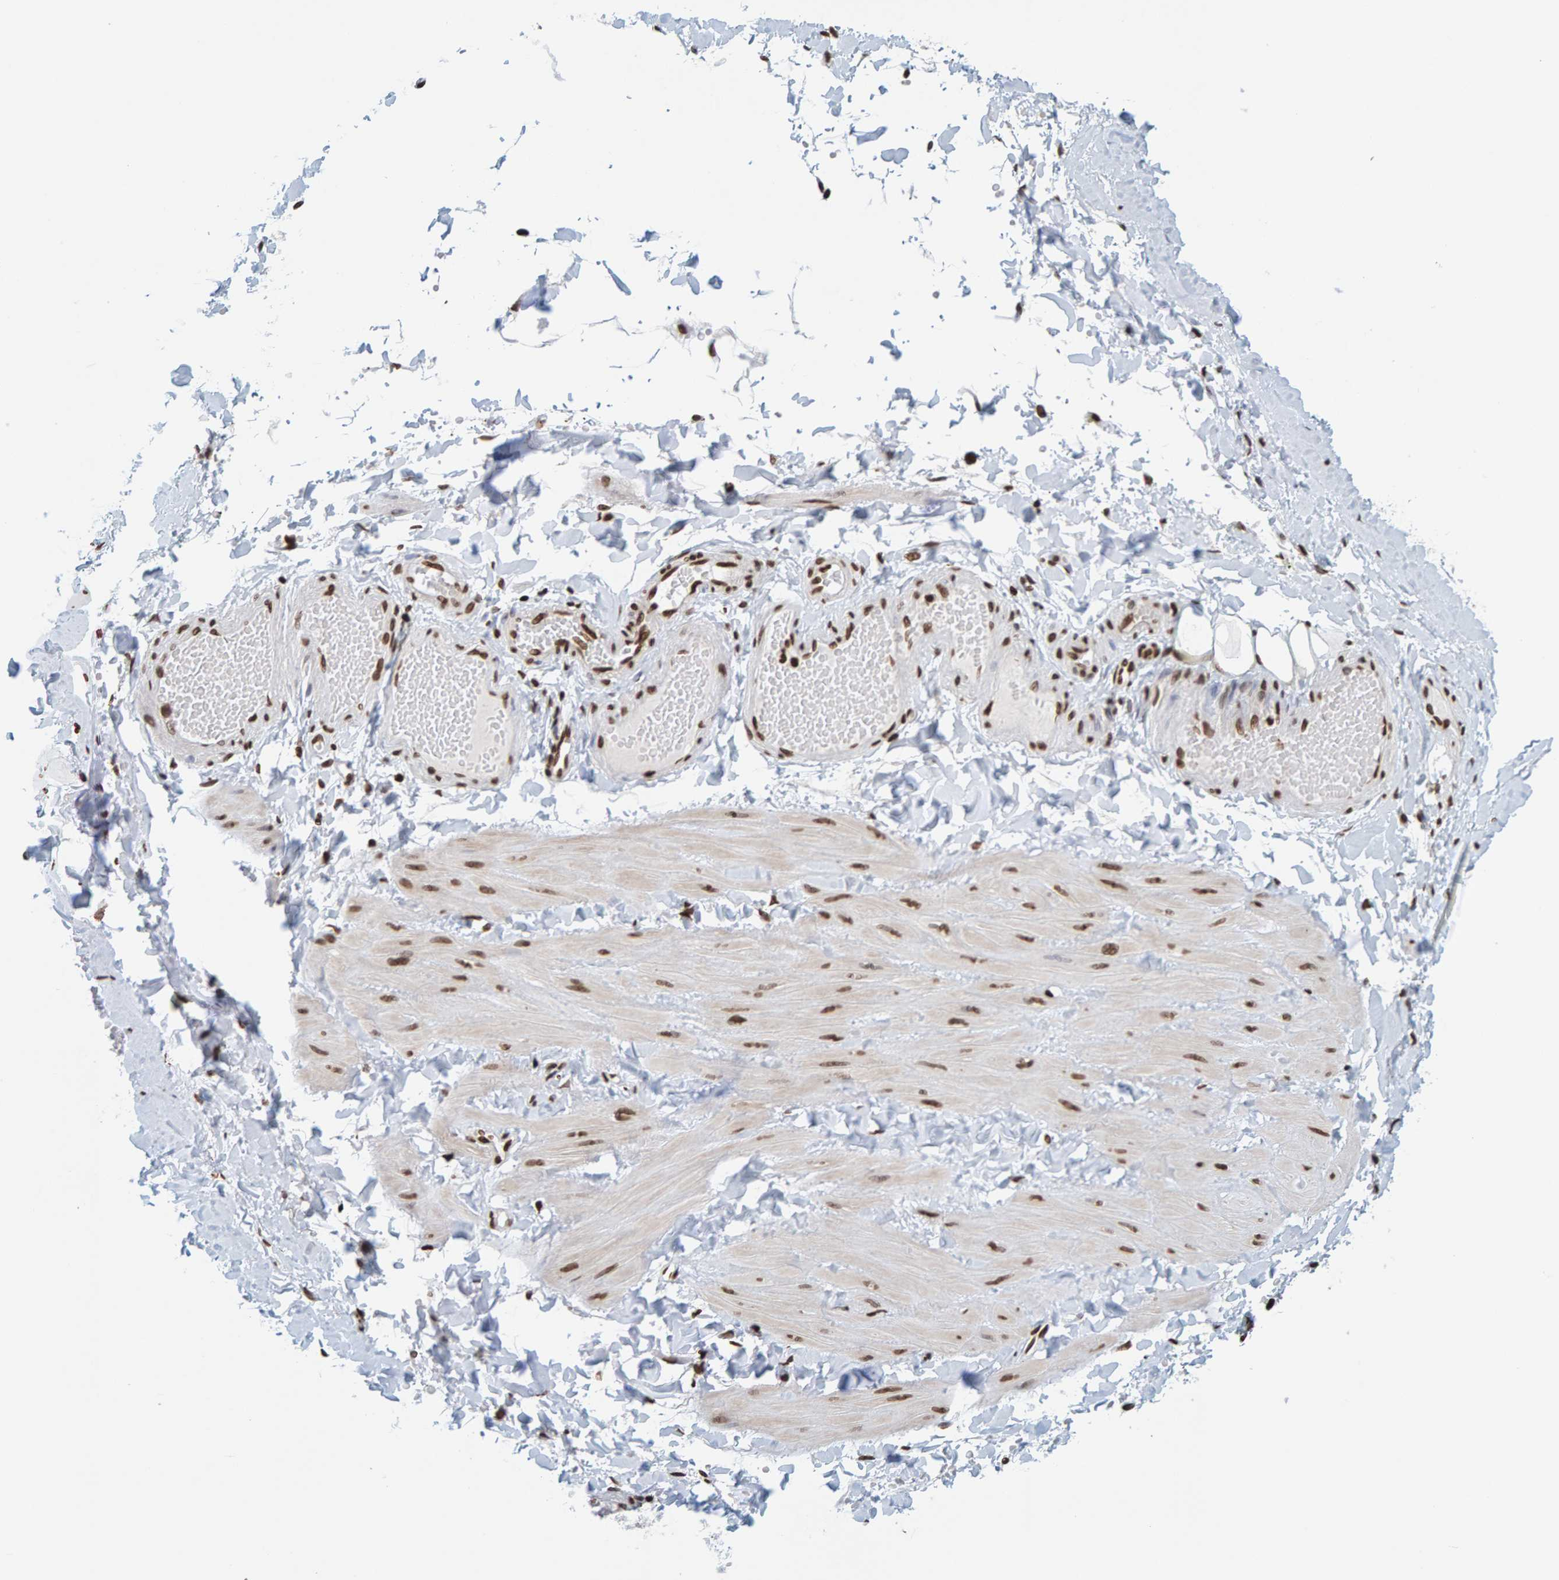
{"staining": {"intensity": "strong", "quantity": ">75%", "location": "nuclear"}, "tissue": "adipose tissue", "cell_type": "Adipocytes", "image_type": "normal", "snomed": [{"axis": "morphology", "description": "Normal tissue, NOS"}, {"axis": "topography", "description": "Adipose tissue"}, {"axis": "topography", "description": "Vascular tissue"}, {"axis": "topography", "description": "Peripheral nerve tissue"}], "caption": "High-magnification brightfield microscopy of unremarkable adipose tissue stained with DAB (brown) and counterstained with hematoxylin (blue). adipocytes exhibit strong nuclear positivity is appreciated in approximately>75% of cells.", "gene": "BRF2", "patient": {"sex": "male", "age": 25}}